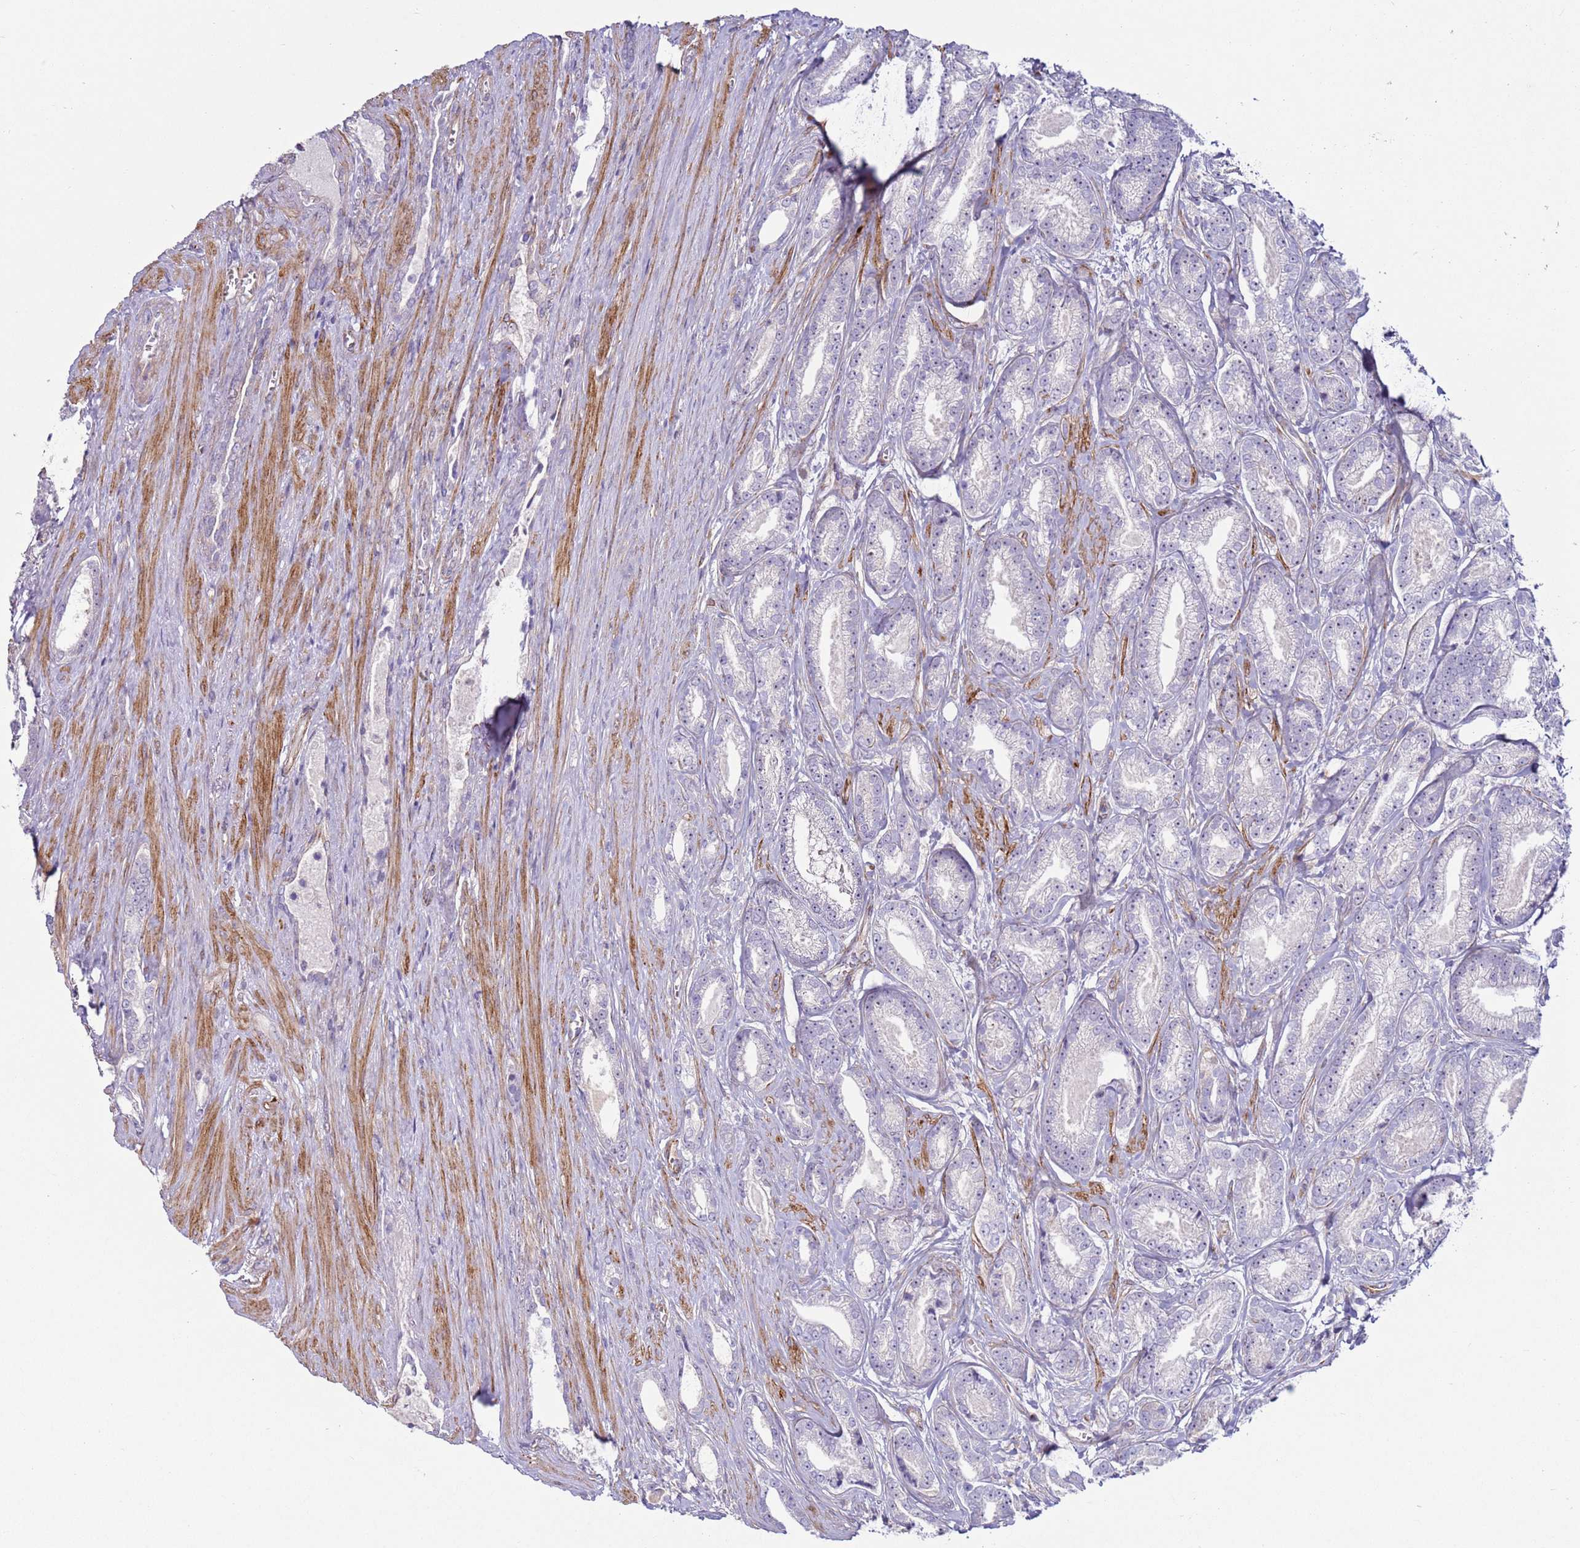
{"staining": {"intensity": "negative", "quantity": "none", "location": "none"}, "tissue": "prostate cancer", "cell_type": "Tumor cells", "image_type": "cancer", "snomed": [{"axis": "morphology", "description": "Adenocarcinoma, NOS"}, {"axis": "topography", "description": "Prostate and seminal vesicle, NOS"}], "caption": "An image of human prostate cancer (adenocarcinoma) is negative for staining in tumor cells. The staining is performed using DAB brown chromogen with nuclei counter-stained in using hematoxylin.", "gene": "HEATR1", "patient": {"sex": "male", "age": 76}}